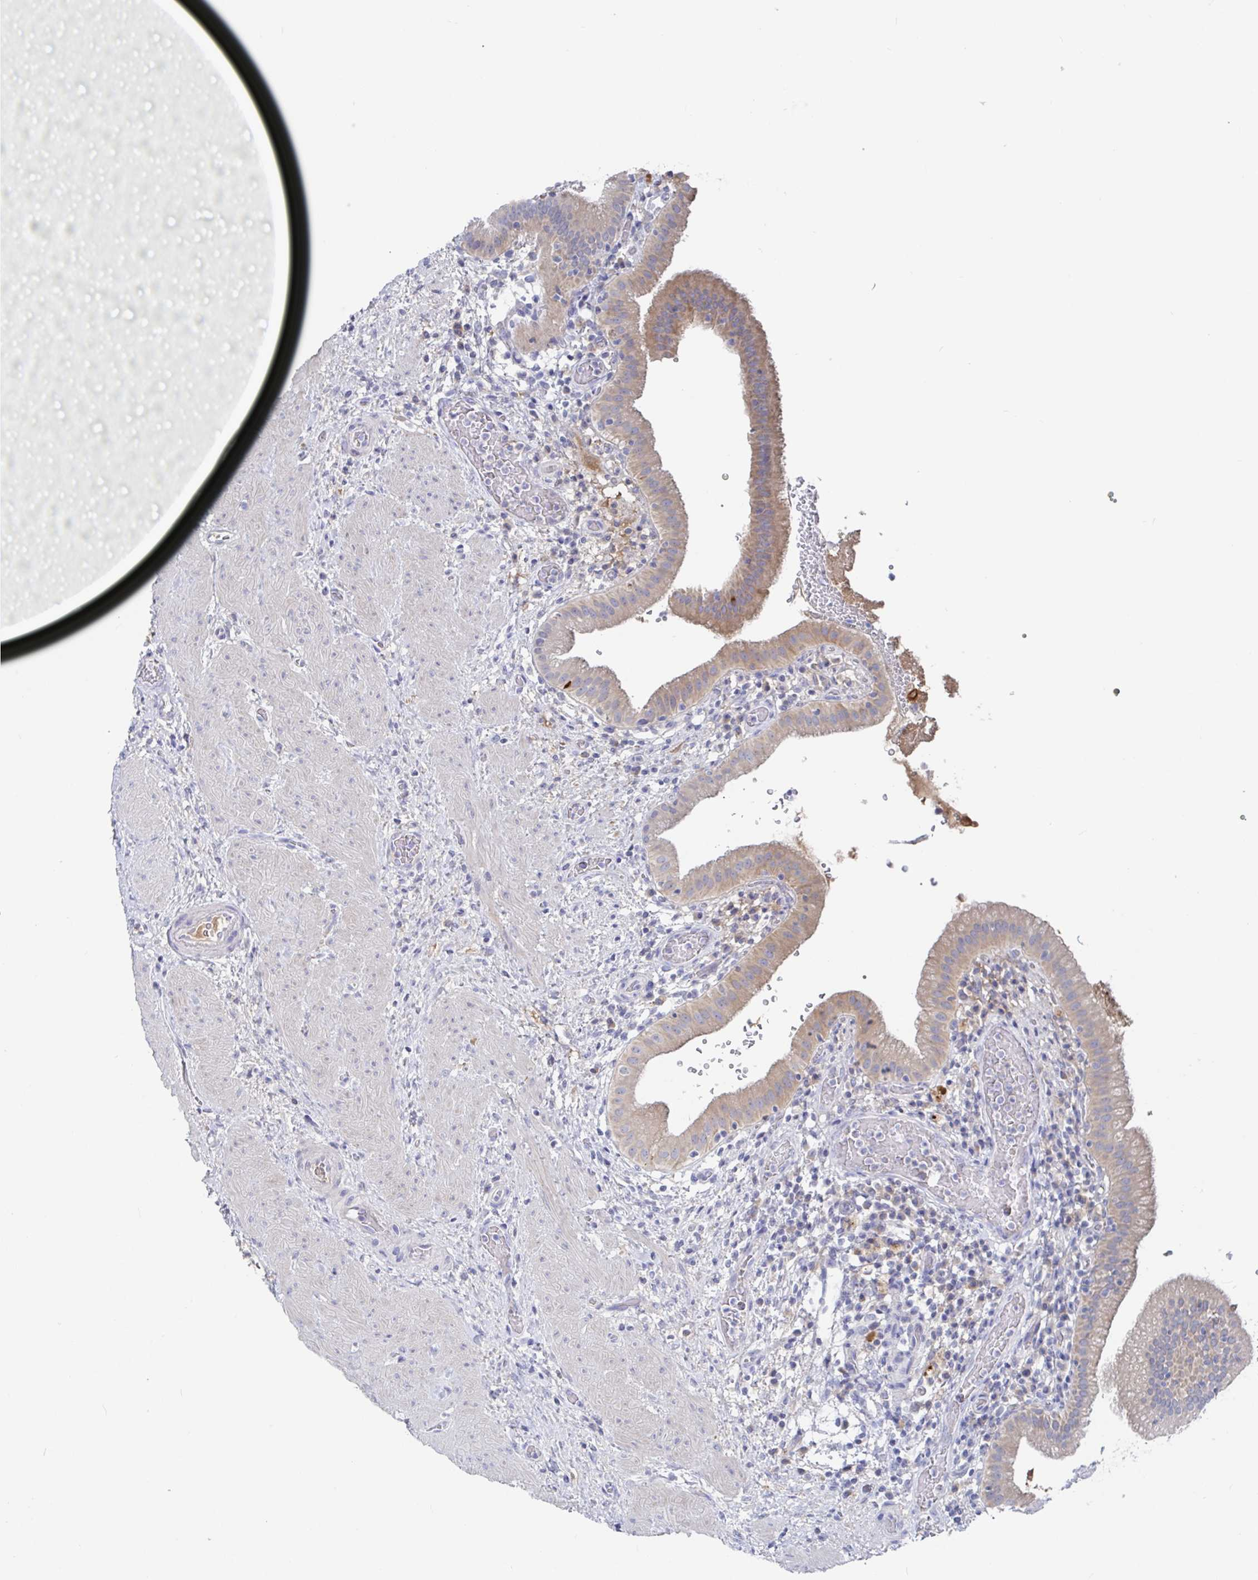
{"staining": {"intensity": "weak", "quantity": "25%-75%", "location": "cytoplasmic/membranous"}, "tissue": "gallbladder", "cell_type": "Glandular cells", "image_type": "normal", "snomed": [{"axis": "morphology", "description": "Normal tissue, NOS"}, {"axis": "topography", "description": "Gallbladder"}], "caption": "IHC (DAB (3,3'-diaminobenzidine)) staining of benign gallbladder displays weak cytoplasmic/membranous protein staining in about 25%-75% of glandular cells.", "gene": "GPR148", "patient": {"sex": "male", "age": 26}}